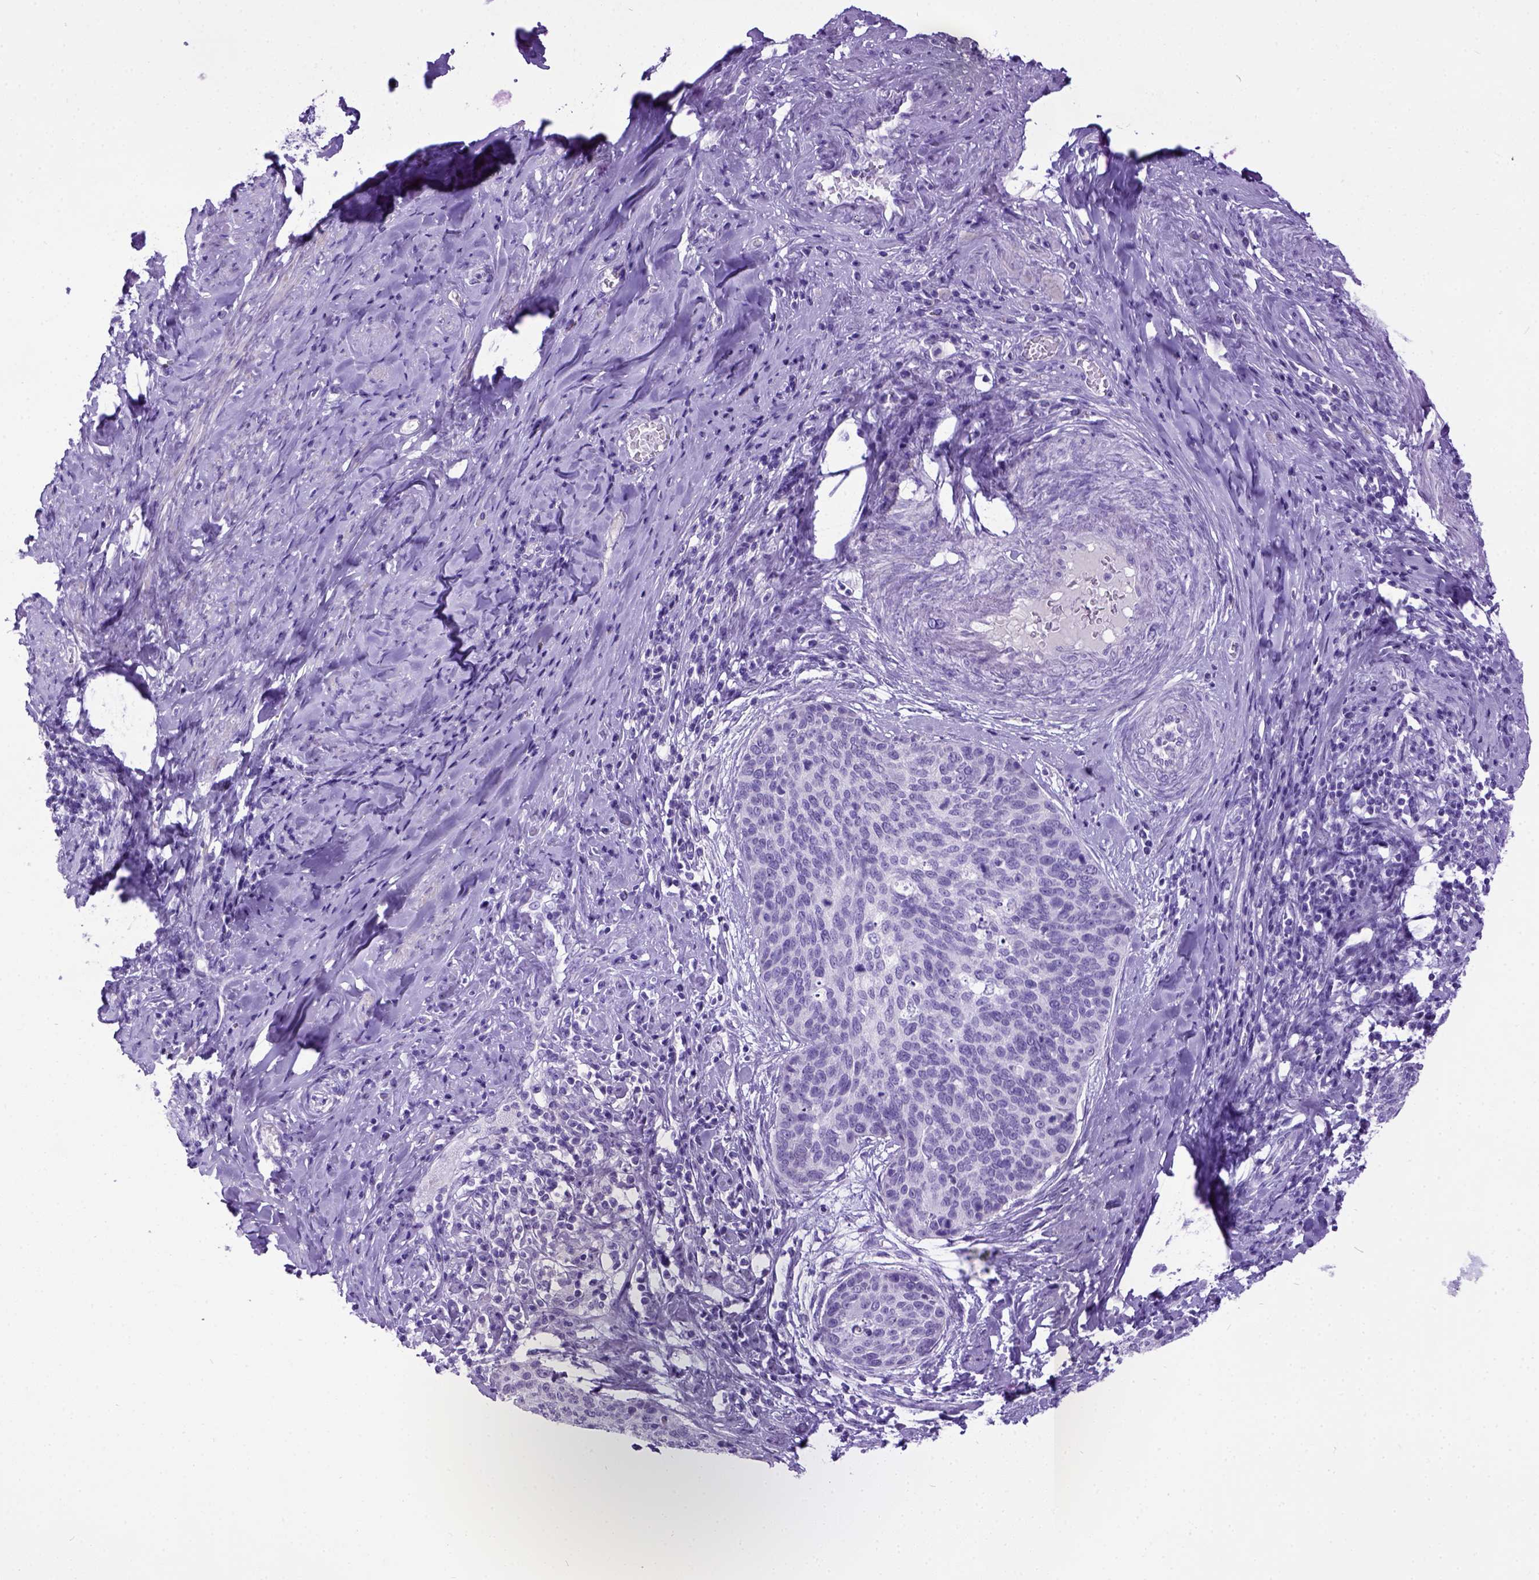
{"staining": {"intensity": "negative", "quantity": "none", "location": "none"}, "tissue": "cervical cancer", "cell_type": "Tumor cells", "image_type": "cancer", "snomed": [{"axis": "morphology", "description": "Squamous cell carcinoma, NOS"}, {"axis": "topography", "description": "Cervix"}], "caption": "The photomicrograph reveals no staining of tumor cells in cervical cancer (squamous cell carcinoma).", "gene": "IGF2", "patient": {"sex": "female", "age": 69}}